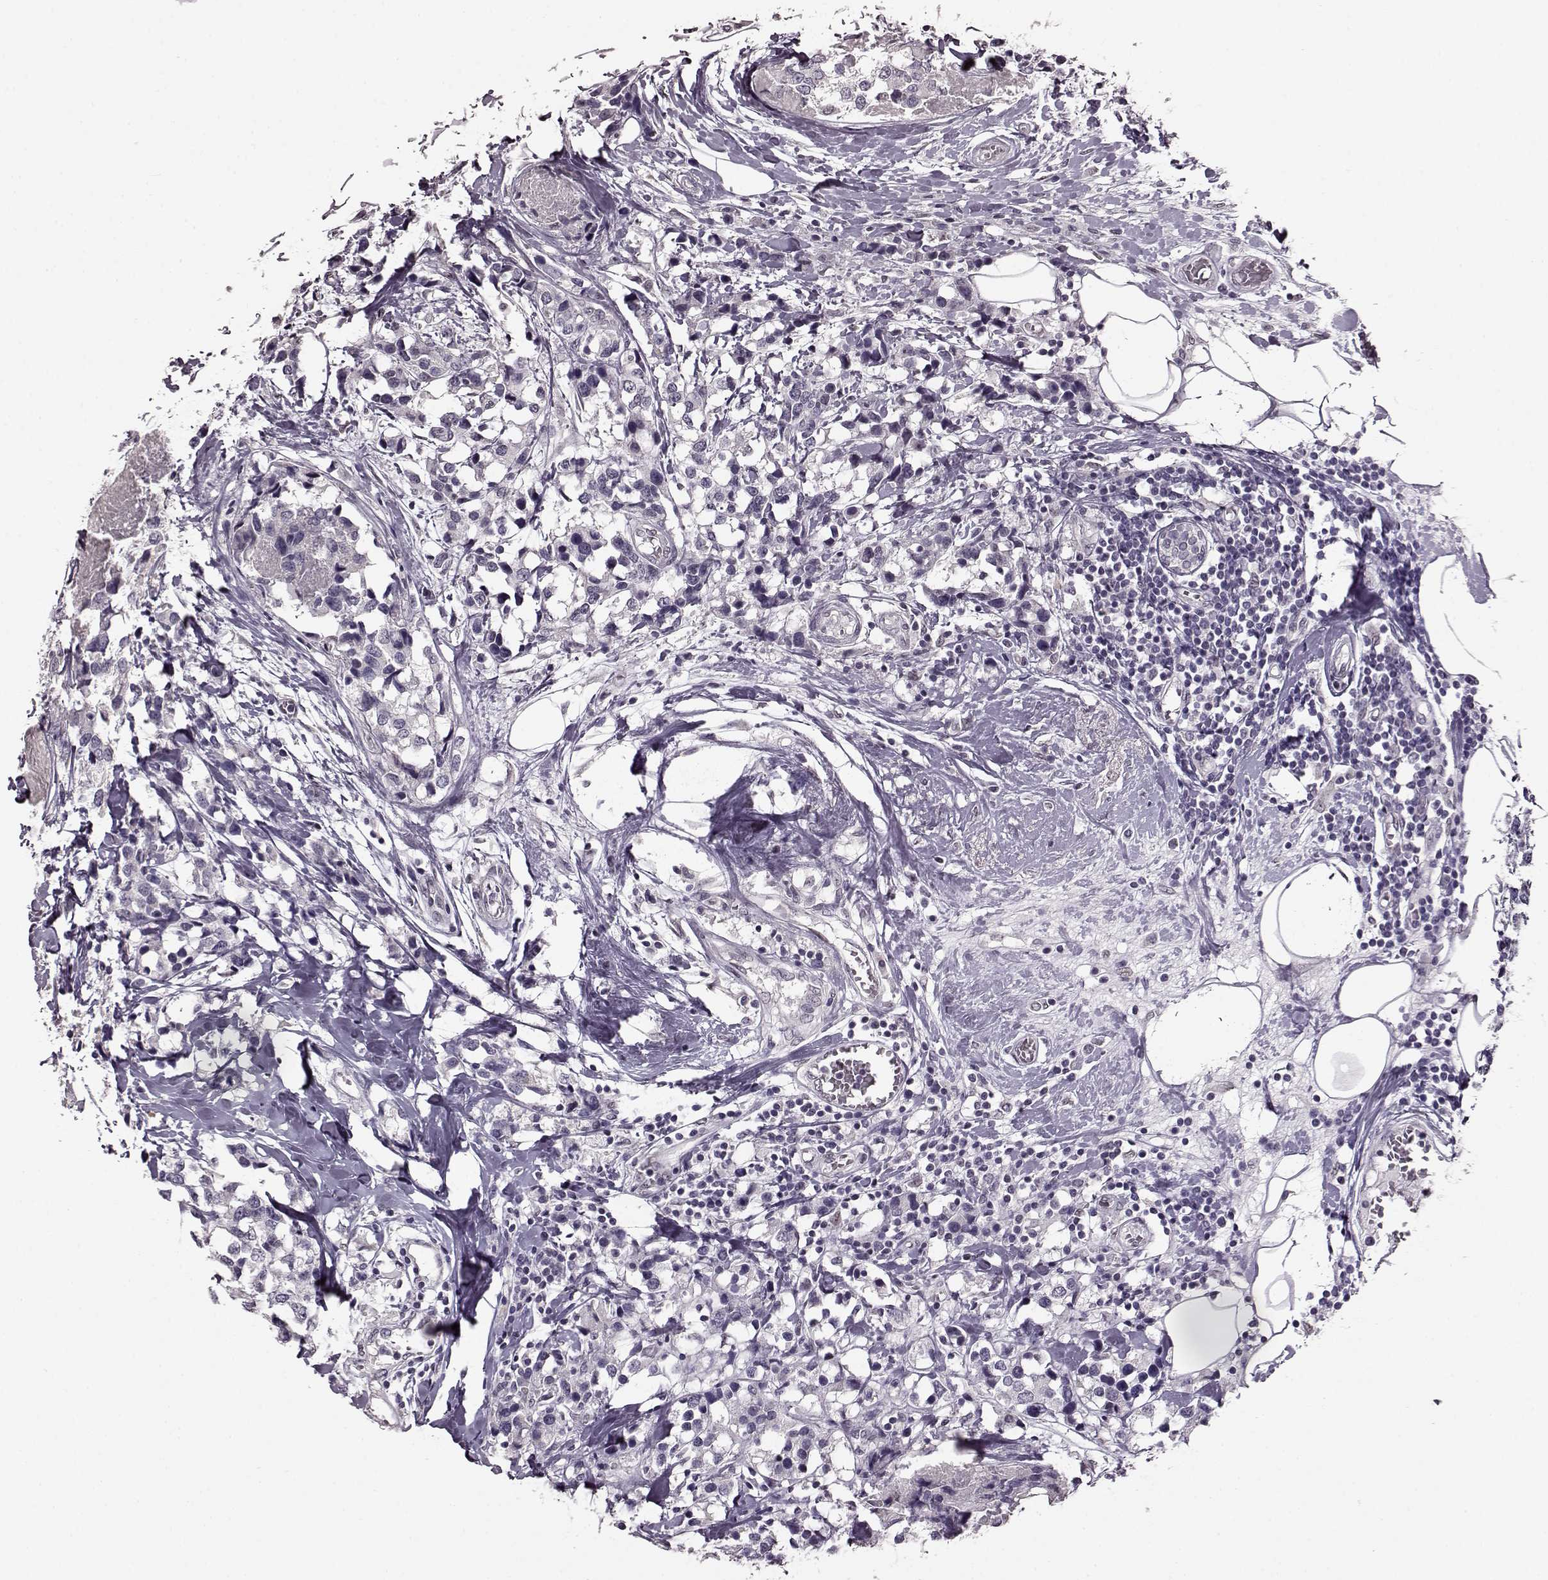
{"staining": {"intensity": "negative", "quantity": "none", "location": "none"}, "tissue": "breast cancer", "cell_type": "Tumor cells", "image_type": "cancer", "snomed": [{"axis": "morphology", "description": "Lobular carcinoma"}, {"axis": "topography", "description": "Breast"}], "caption": "The histopathology image shows no significant staining in tumor cells of breast cancer (lobular carcinoma).", "gene": "STX1B", "patient": {"sex": "female", "age": 59}}